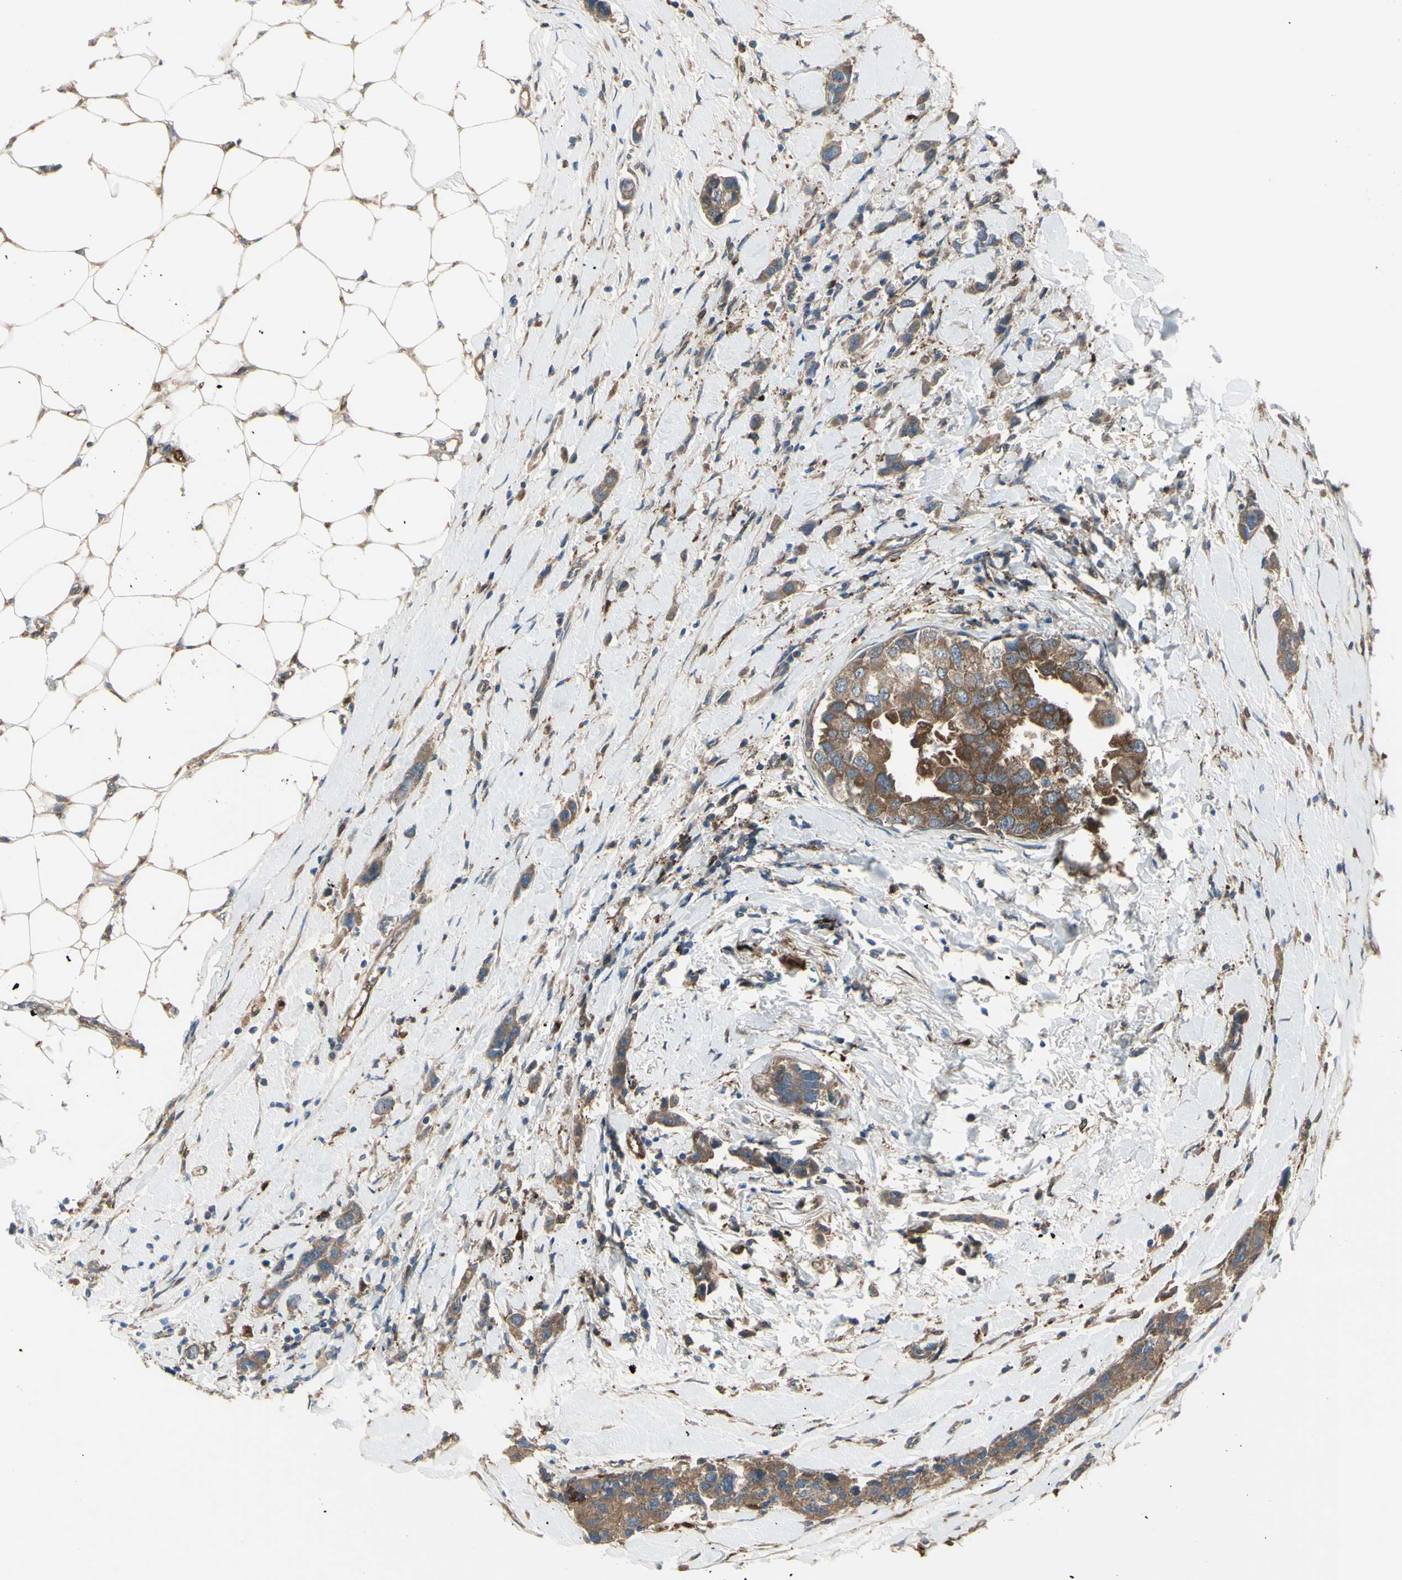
{"staining": {"intensity": "moderate", "quantity": ">75%", "location": "cytoplasmic/membranous"}, "tissue": "breast cancer", "cell_type": "Tumor cells", "image_type": "cancer", "snomed": [{"axis": "morphology", "description": "Normal tissue, NOS"}, {"axis": "morphology", "description": "Duct carcinoma"}, {"axis": "topography", "description": "Breast"}], "caption": "Brown immunohistochemical staining in invasive ductal carcinoma (breast) displays moderate cytoplasmic/membranous expression in about >75% of tumor cells.", "gene": "IGSF9B", "patient": {"sex": "female", "age": 50}}